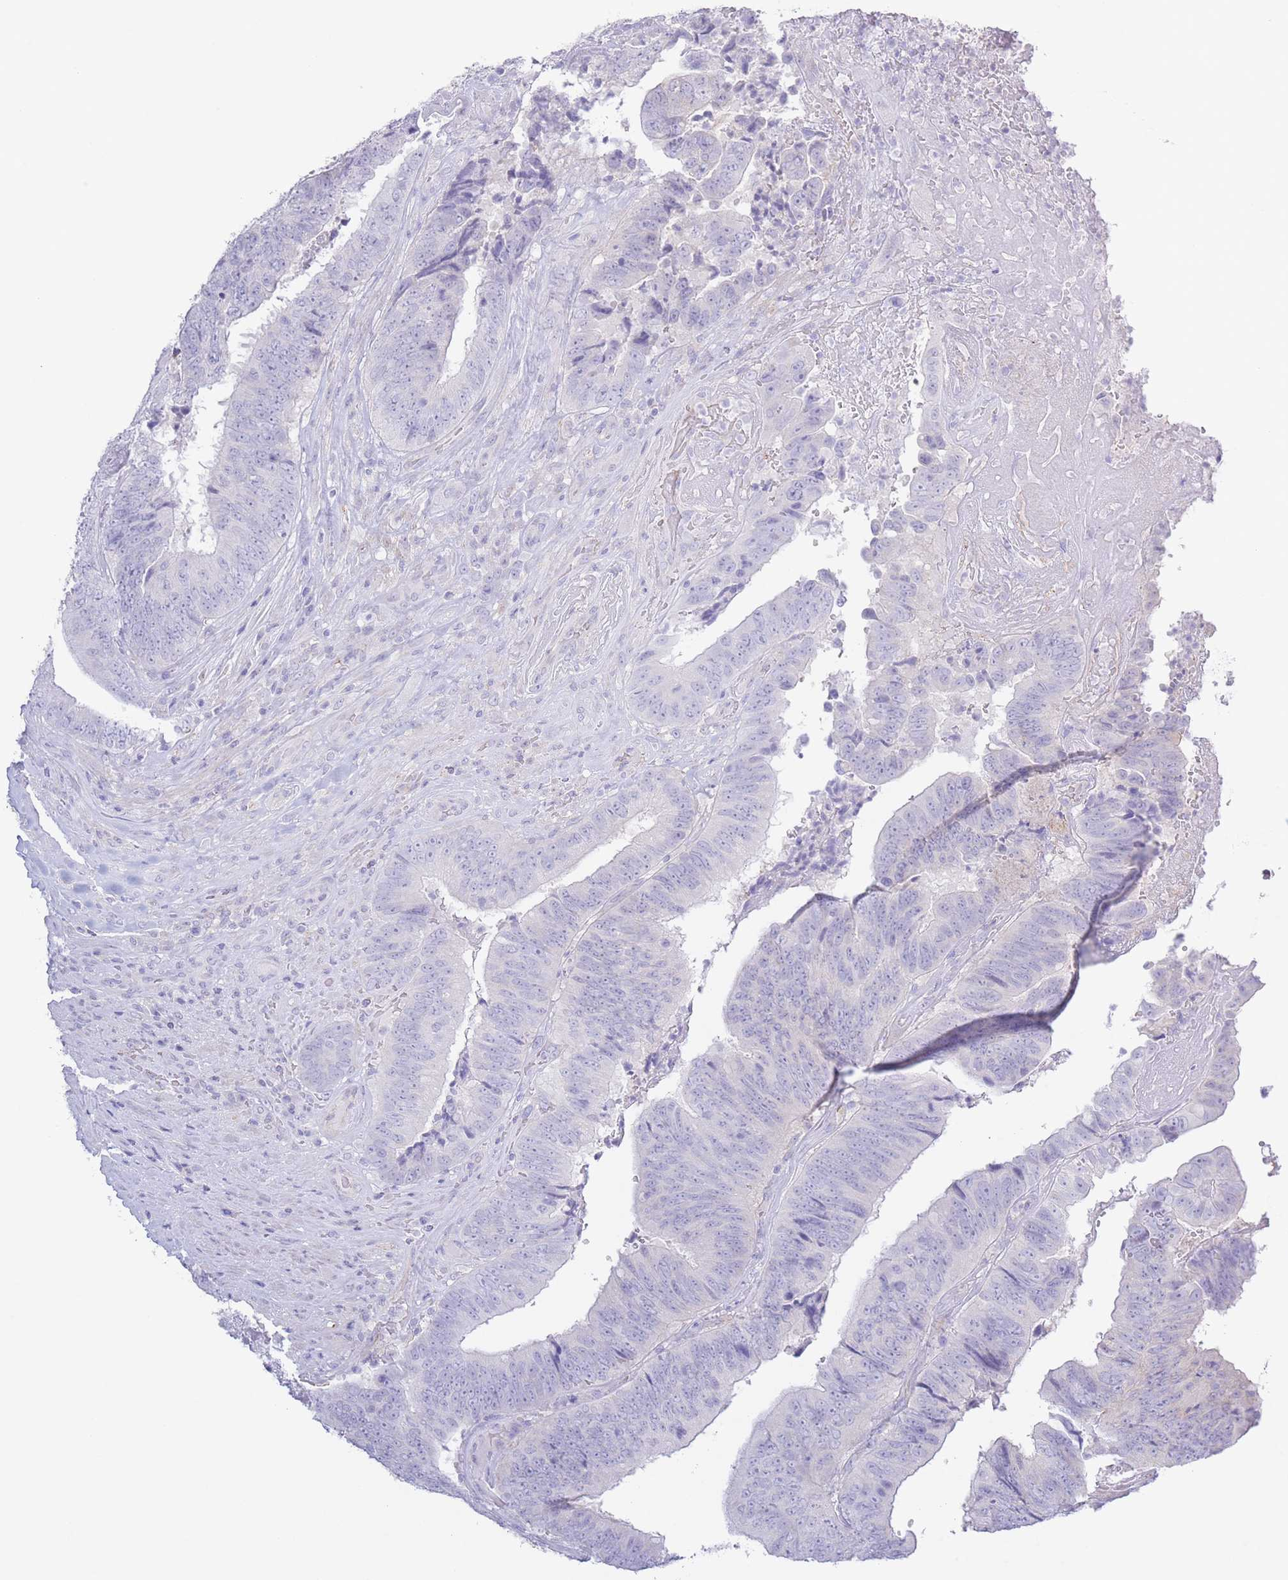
{"staining": {"intensity": "negative", "quantity": "none", "location": "none"}, "tissue": "colorectal cancer", "cell_type": "Tumor cells", "image_type": "cancer", "snomed": [{"axis": "morphology", "description": "Adenocarcinoma, NOS"}, {"axis": "topography", "description": "Rectum"}], "caption": "Immunohistochemistry (IHC) histopathology image of human colorectal cancer stained for a protein (brown), which displays no expression in tumor cells. (DAB (3,3'-diaminobenzidine) IHC, high magnification).", "gene": "PKLR", "patient": {"sex": "male", "age": 72}}